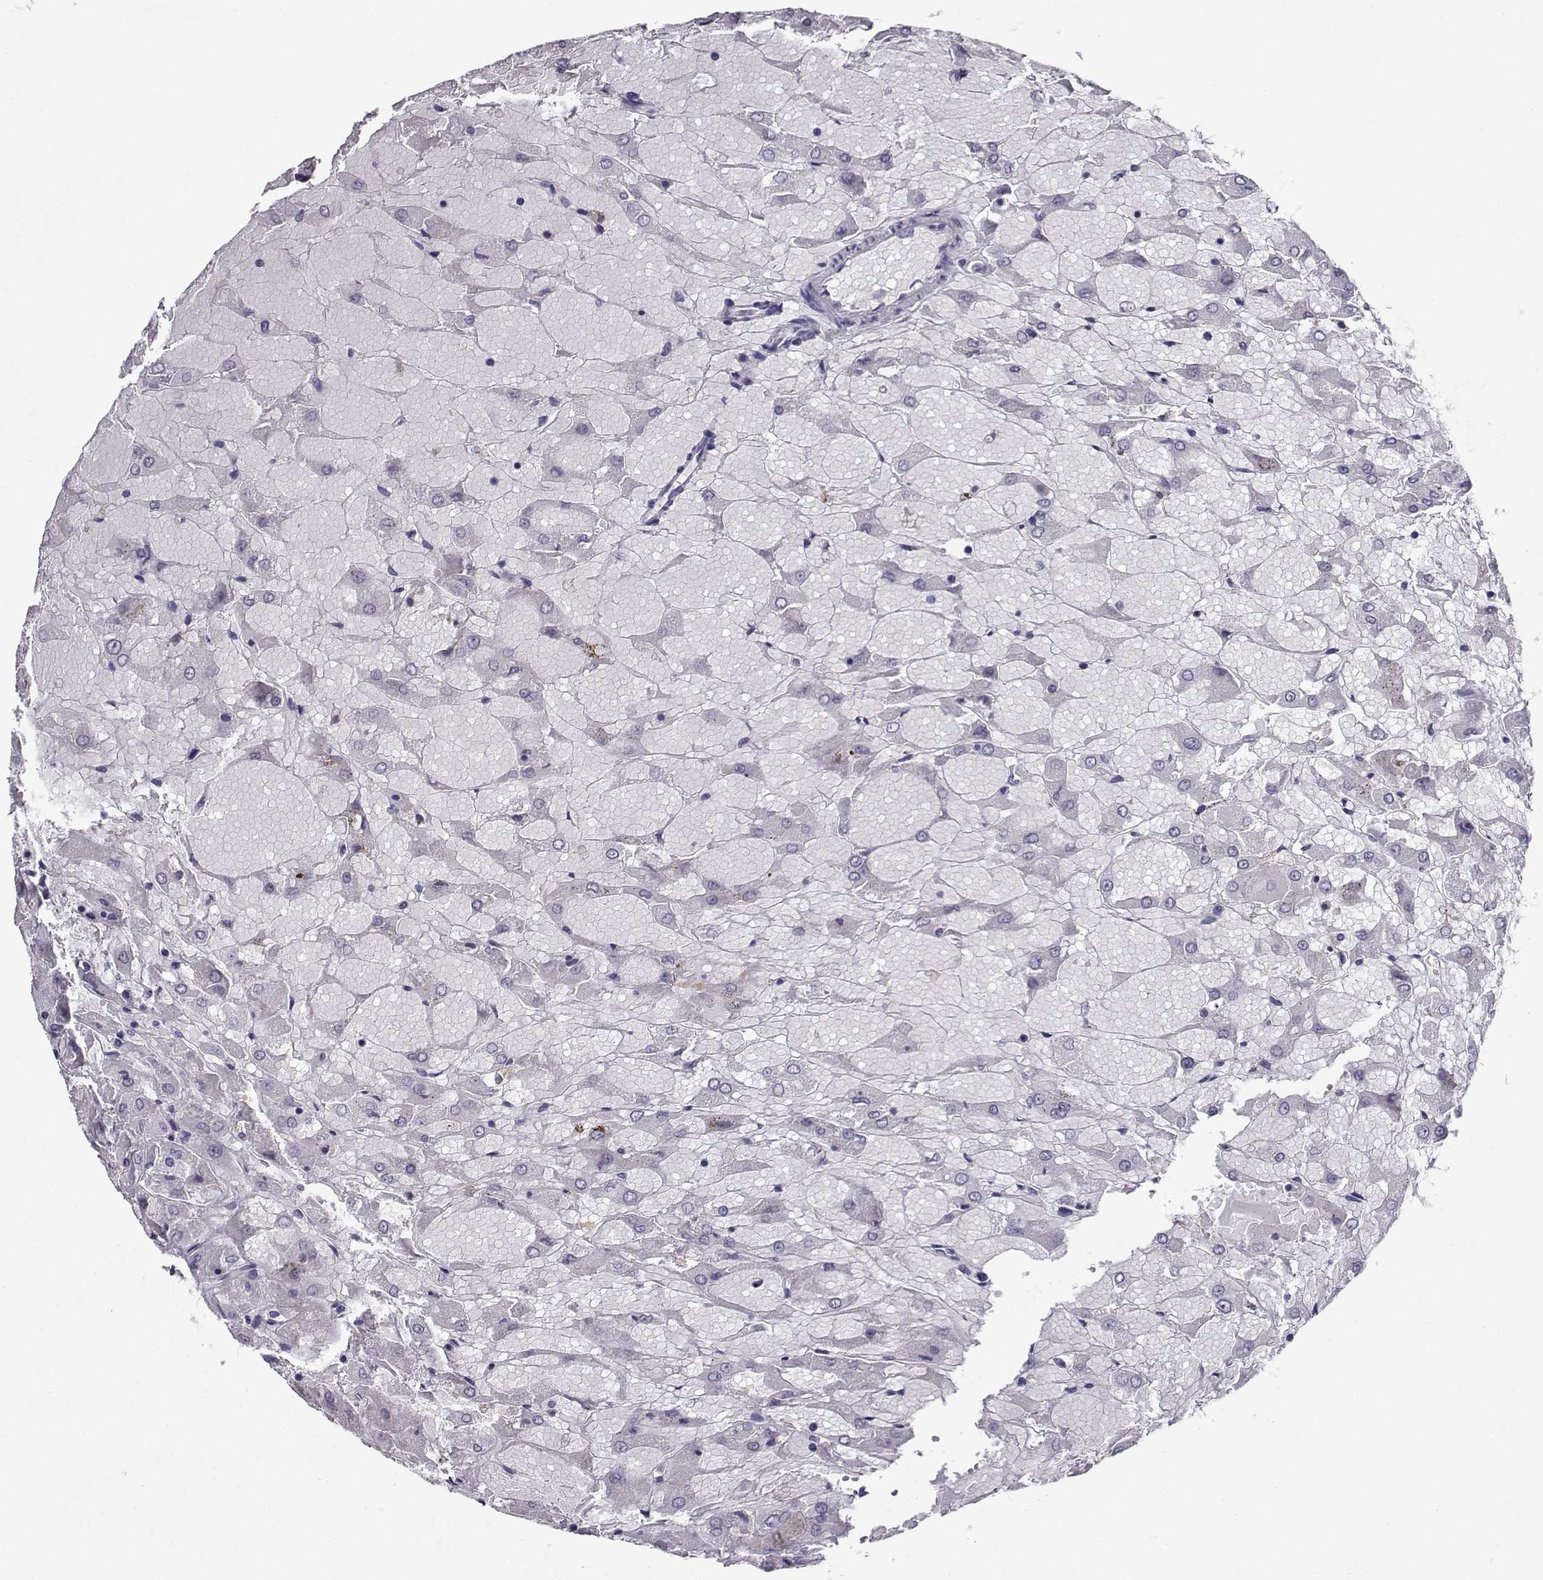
{"staining": {"intensity": "negative", "quantity": "none", "location": "none"}, "tissue": "renal cancer", "cell_type": "Tumor cells", "image_type": "cancer", "snomed": [{"axis": "morphology", "description": "Adenocarcinoma, NOS"}, {"axis": "topography", "description": "Kidney"}], "caption": "Renal adenocarcinoma stained for a protein using immunohistochemistry displays no positivity tumor cells.", "gene": "PGK1", "patient": {"sex": "male", "age": 72}}